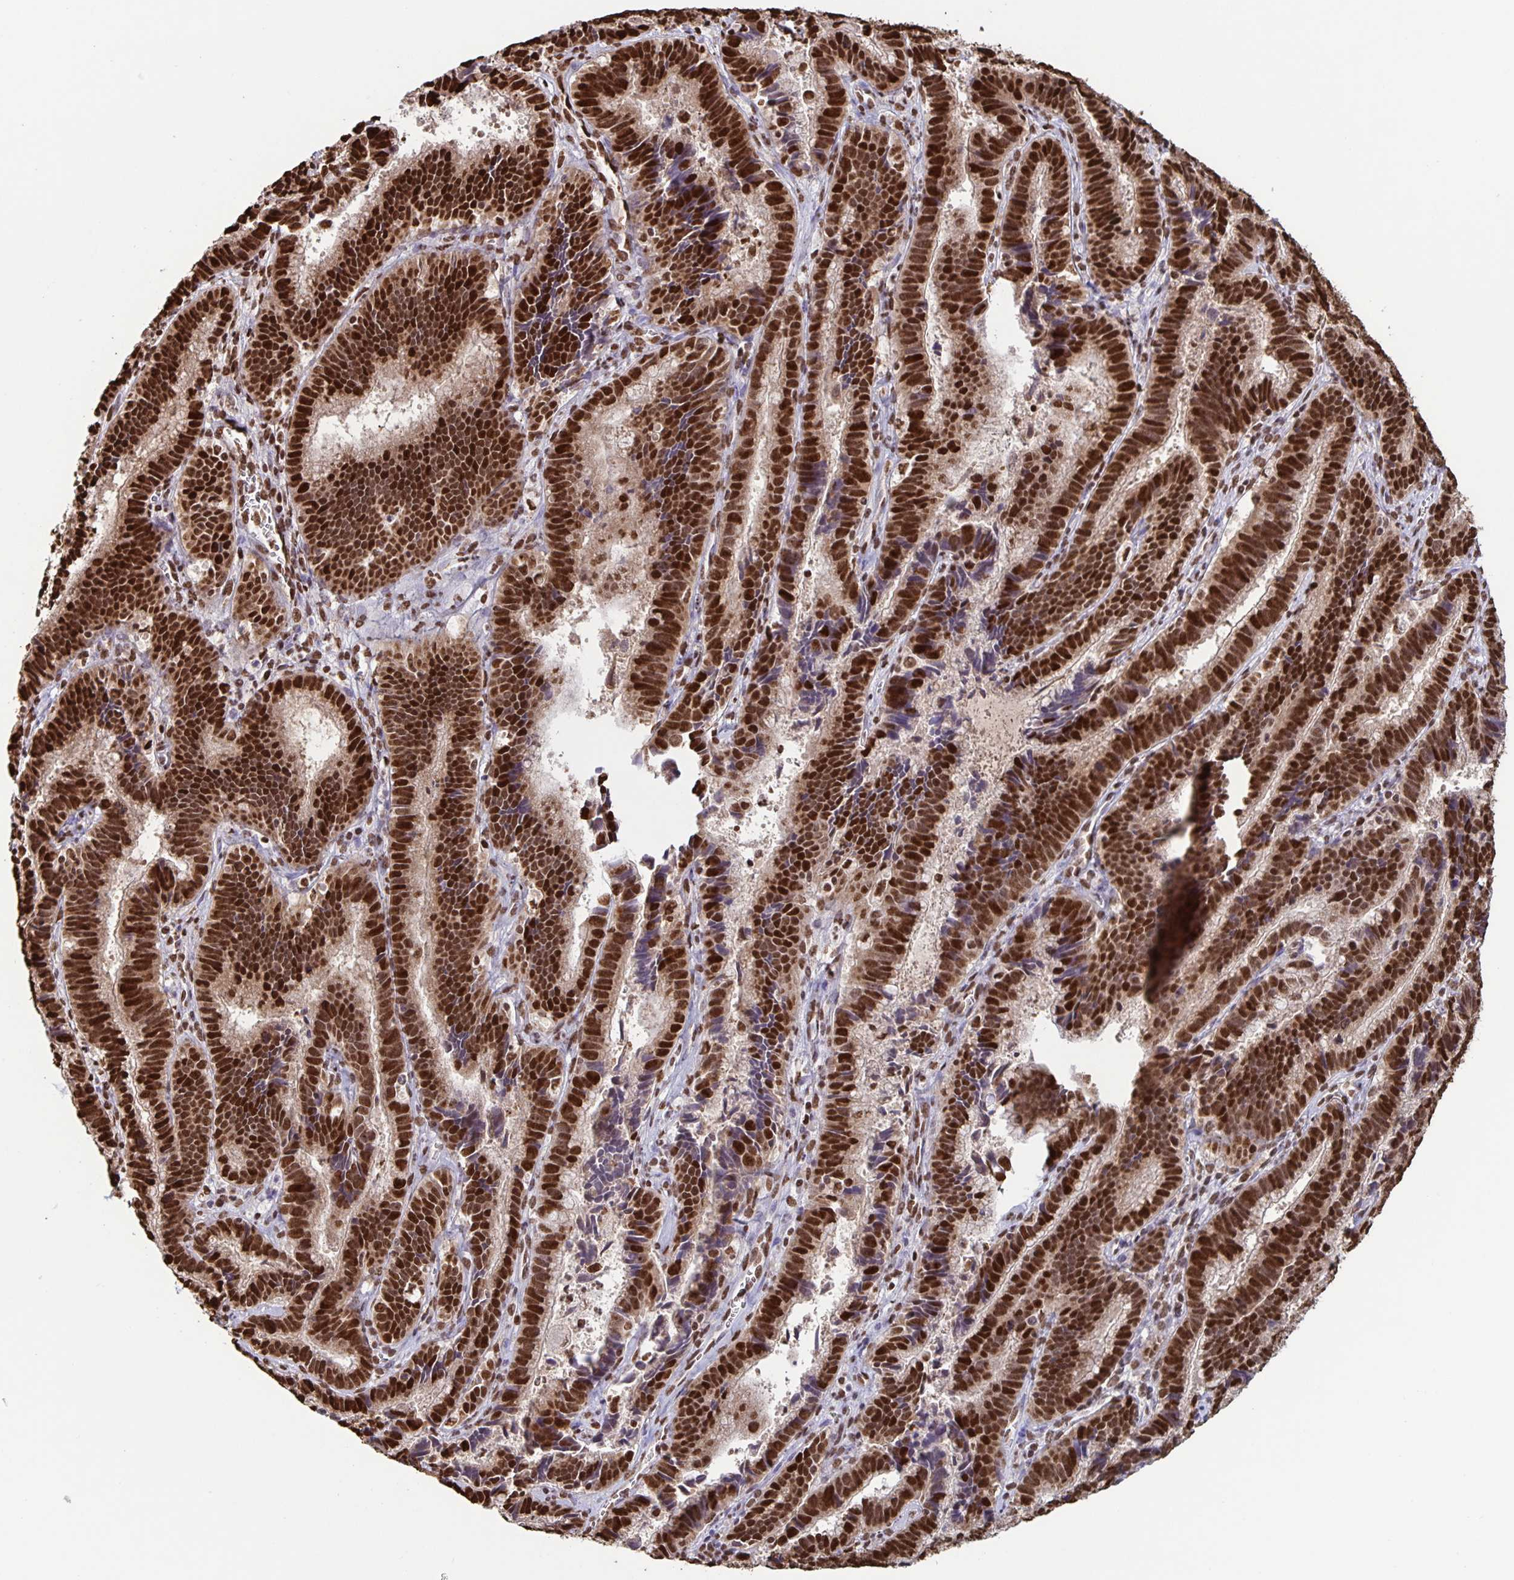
{"staining": {"intensity": "strong", "quantity": ">75%", "location": "nuclear"}, "tissue": "cervical cancer", "cell_type": "Tumor cells", "image_type": "cancer", "snomed": [{"axis": "morphology", "description": "Adenocarcinoma, NOS"}, {"axis": "topography", "description": "Cervix"}], "caption": "Tumor cells exhibit high levels of strong nuclear expression in about >75% of cells in cervical adenocarcinoma. The staining was performed using DAB (3,3'-diaminobenzidine), with brown indicating positive protein expression. Nuclei are stained blue with hematoxylin.", "gene": "DUT", "patient": {"sex": "female", "age": 61}}